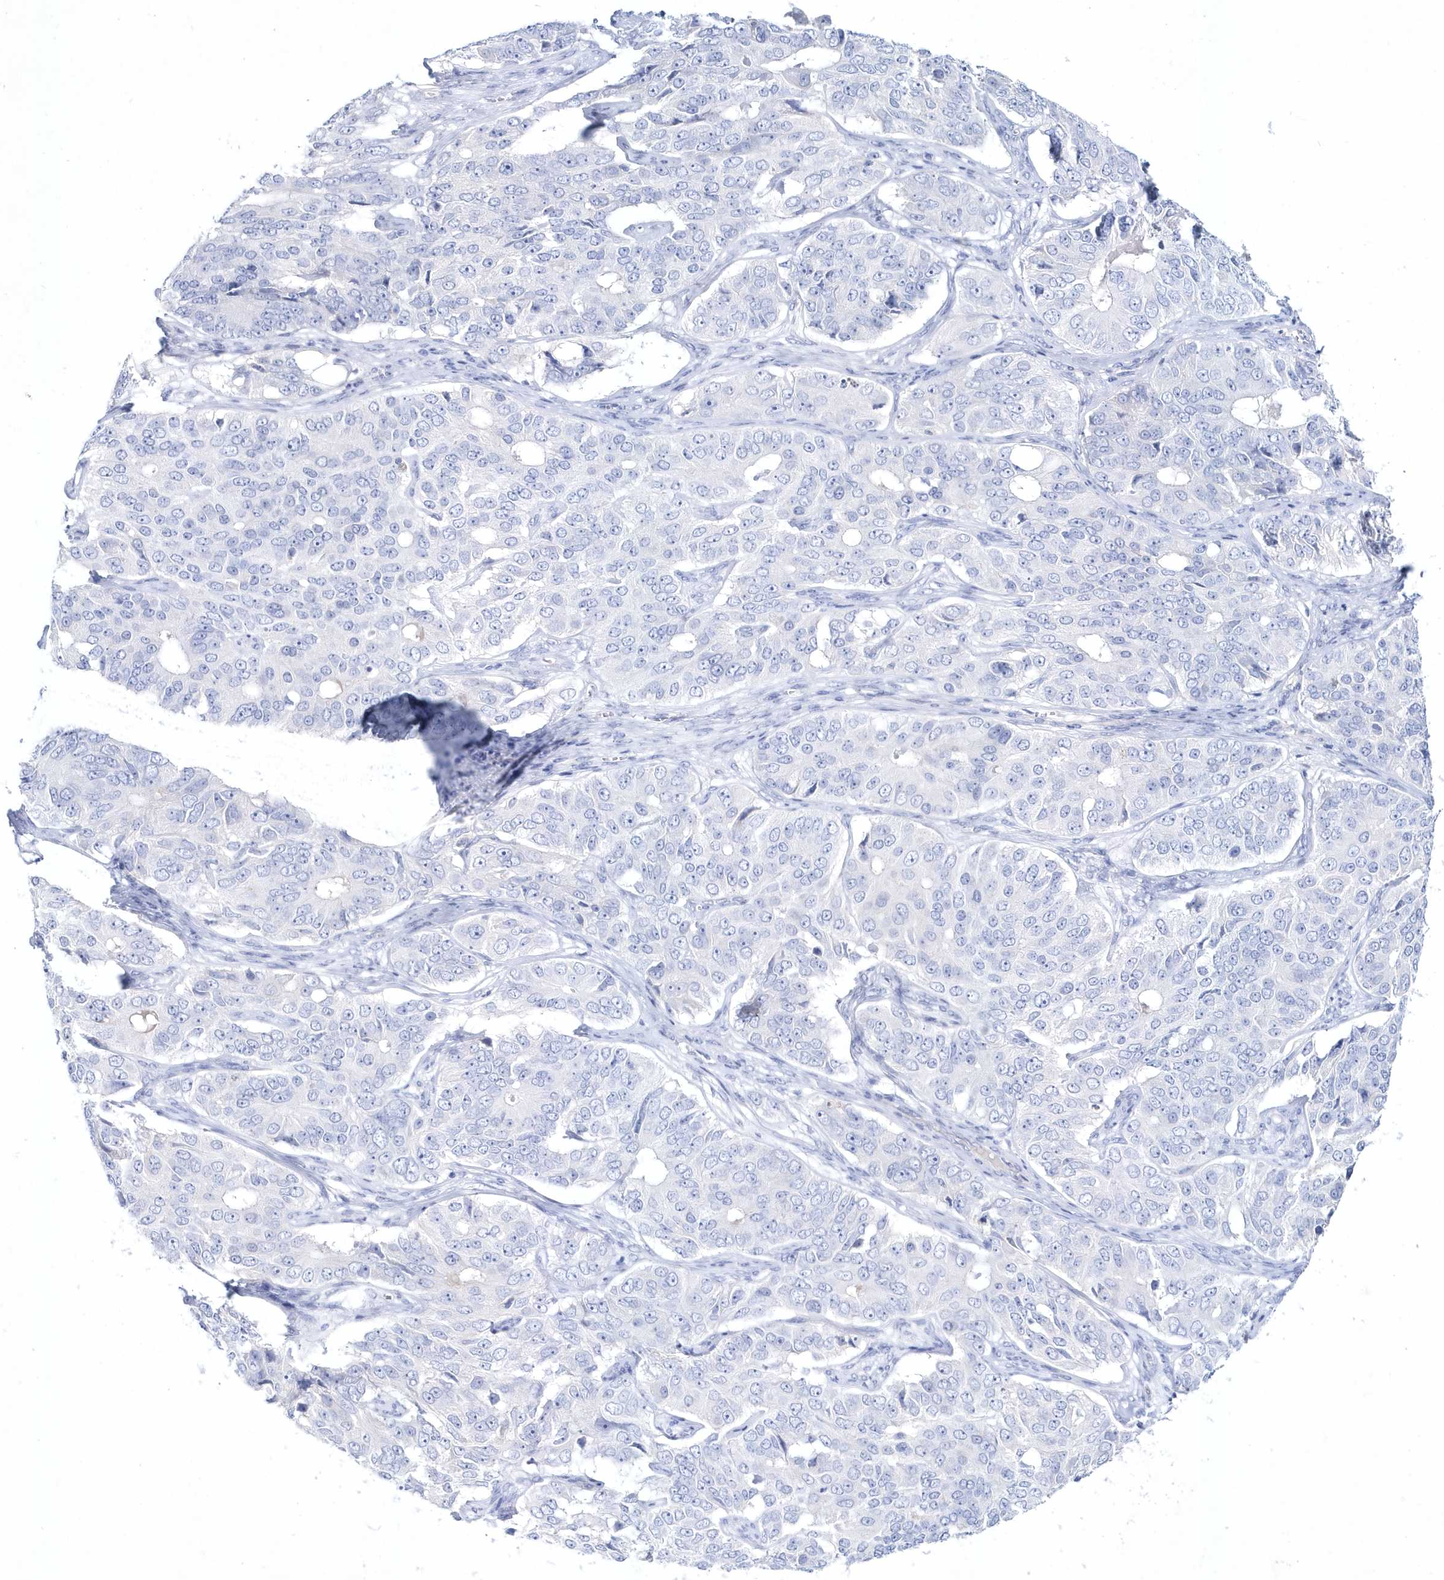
{"staining": {"intensity": "negative", "quantity": "none", "location": "none"}, "tissue": "ovarian cancer", "cell_type": "Tumor cells", "image_type": "cancer", "snomed": [{"axis": "morphology", "description": "Carcinoma, endometroid"}, {"axis": "topography", "description": "Ovary"}], "caption": "Endometroid carcinoma (ovarian) stained for a protein using IHC demonstrates no positivity tumor cells.", "gene": "SPINK7", "patient": {"sex": "female", "age": 51}}